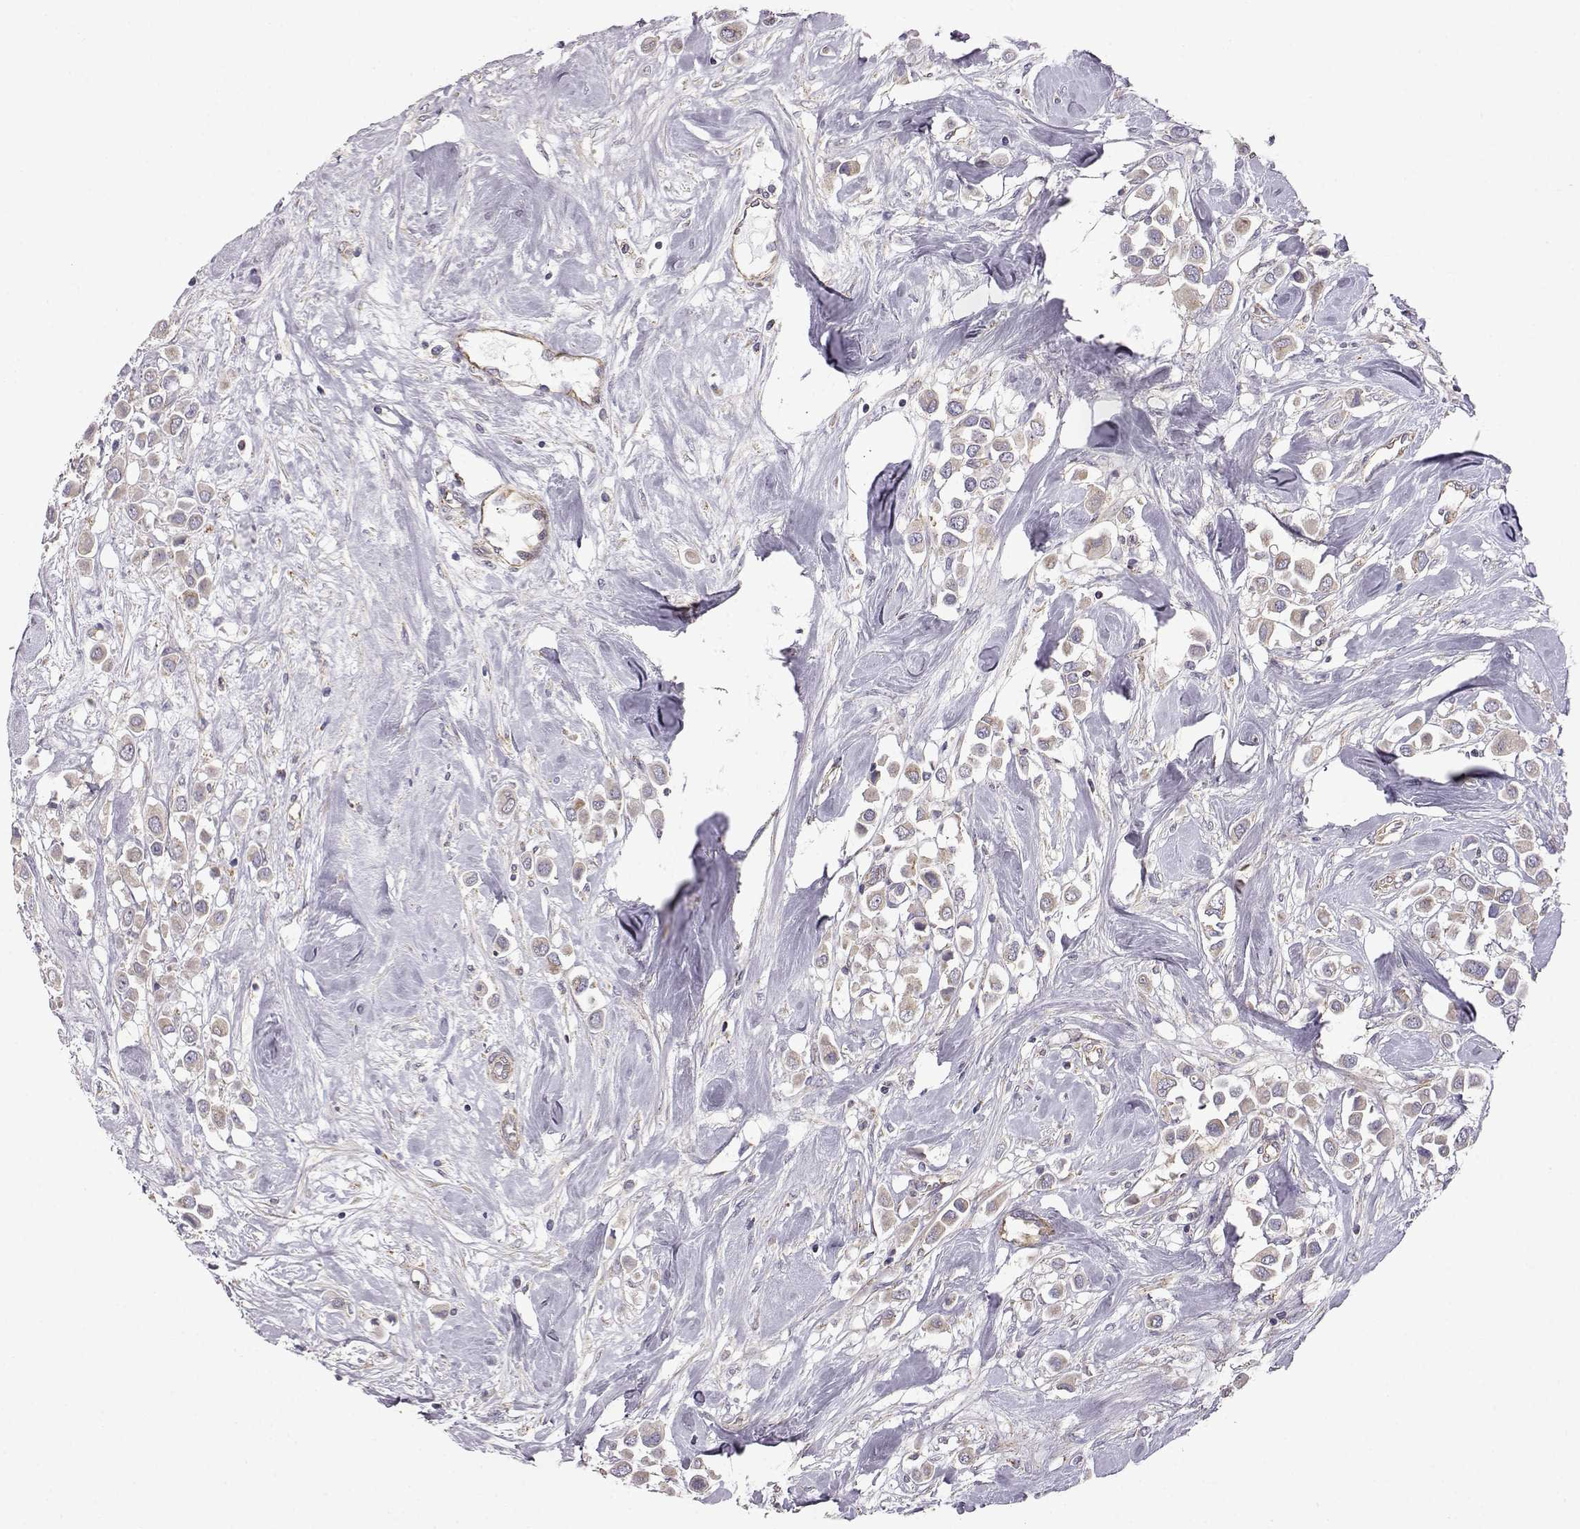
{"staining": {"intensity": "weak", "quantity": "<25%", "location": "cytoplasmic/membranous"}, "tissue": "breast cancer", "cell_type": "Tumor cells", "image_type": "cancer", "snomed": [{"axis": "morphology", "description": "Duct carcinoma"}, {"axis": "topography", "description": "Breast"}], "caption": "DAB immunohistochemical staining of breast cancer (infiltrating ductal carcinoma) displays no significant positivity in tumor cells. (DAB IHC with hematoxylin counter stain).", "gene": "DDC", "patient": {"sex": "female", "age": 61}}